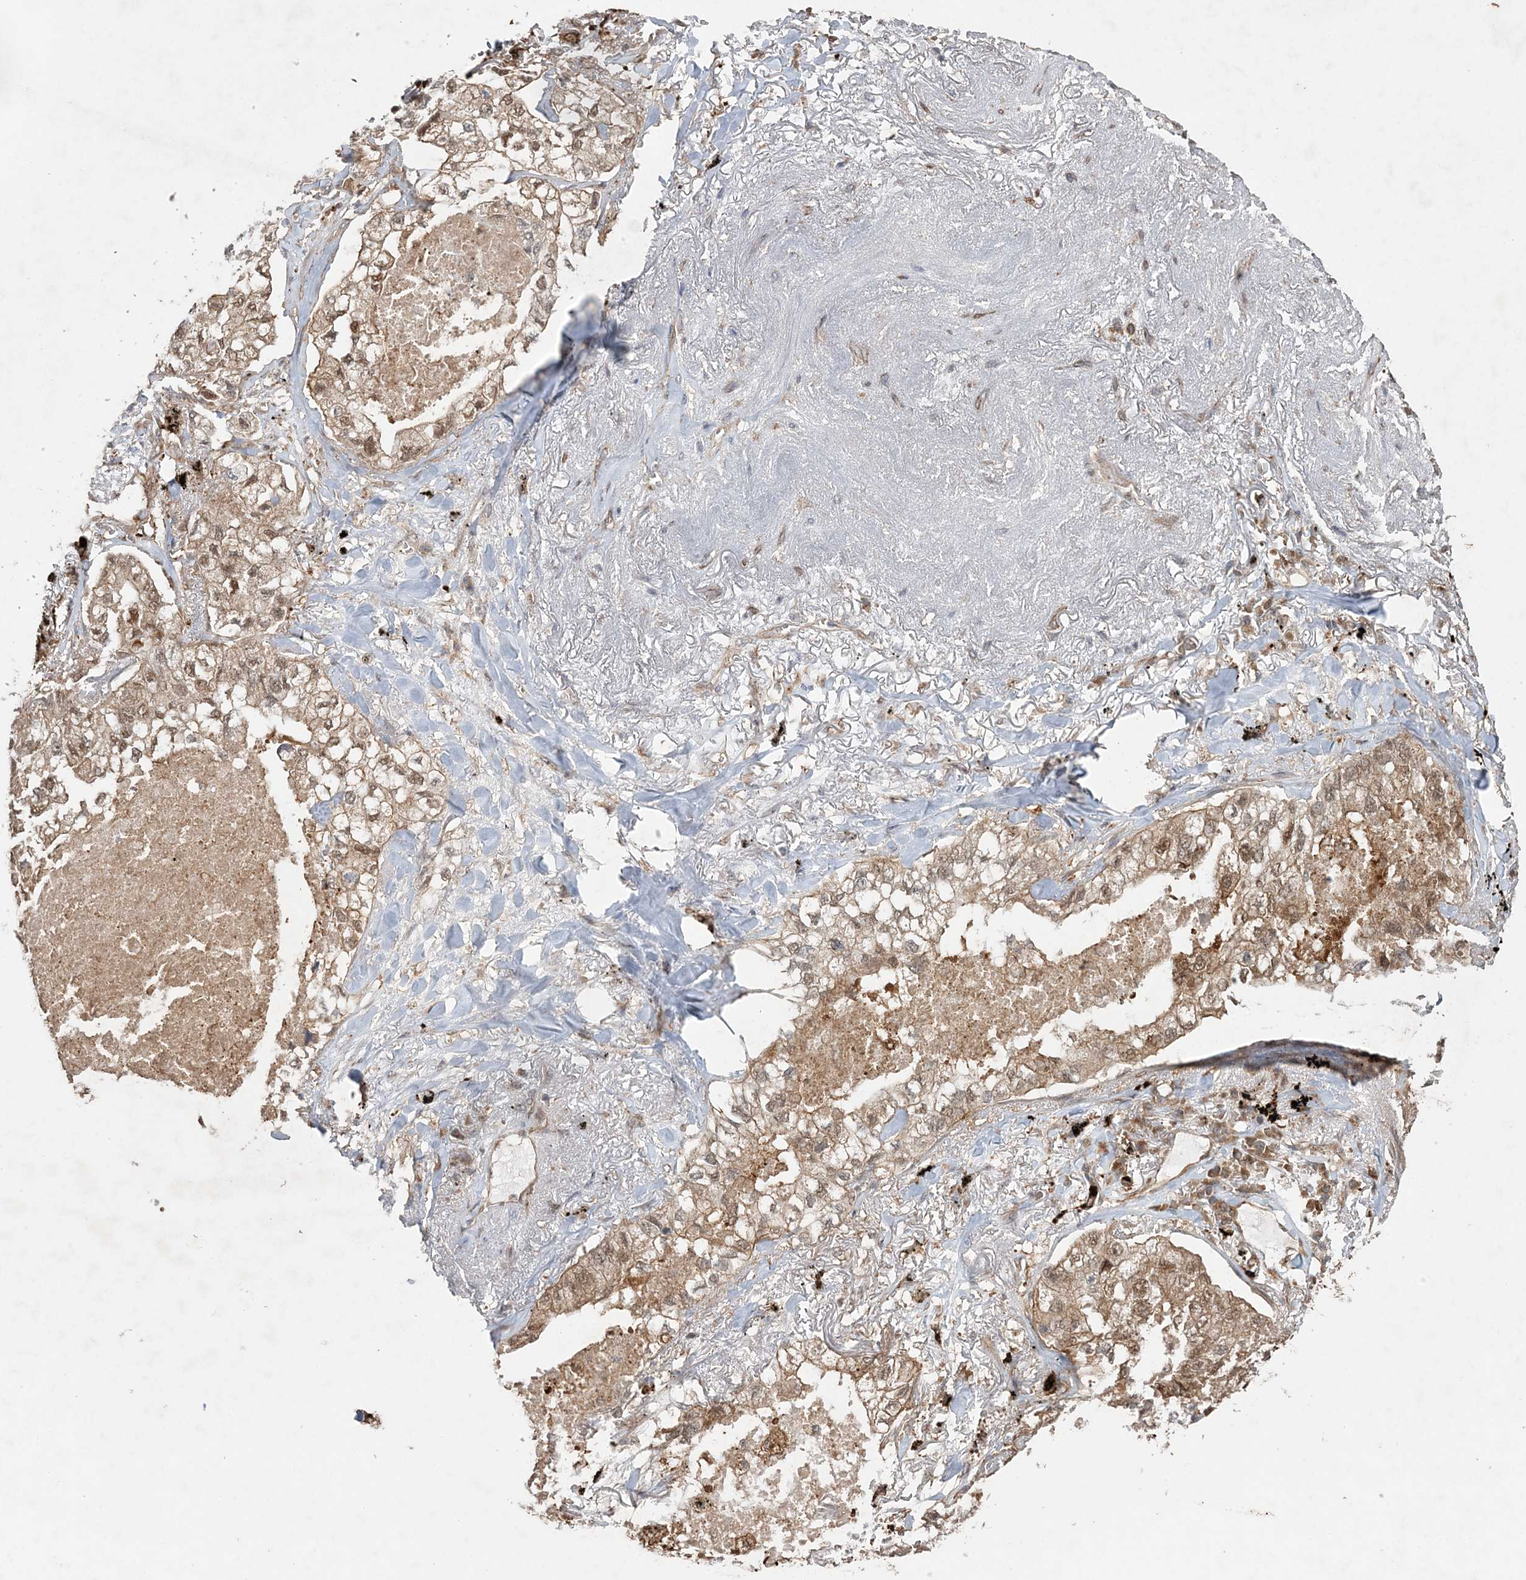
{"staining": {"intensity": "weak", "quantity": ">75%", "location": "cytoplasmic/membranous,nuclear"}, "tissue": "lung cancer", "cell_type": "Tumor cells", "image_type": "cancer", "snomed": [{"axis": "morphology", "description": "Adenocarcinoma, NOS"}, {"axis": "topography", "description": "Lung"}], "caption": "The image displays a brown stain indicating the presence of a protein in the cytoplasmic/membranous and nuclear of tumor cells in lung cancer. (IHC, brightfield microscopy, high magnification).", "gene": "UBTD2", "patient": {"sex": "male", "age": 65}}